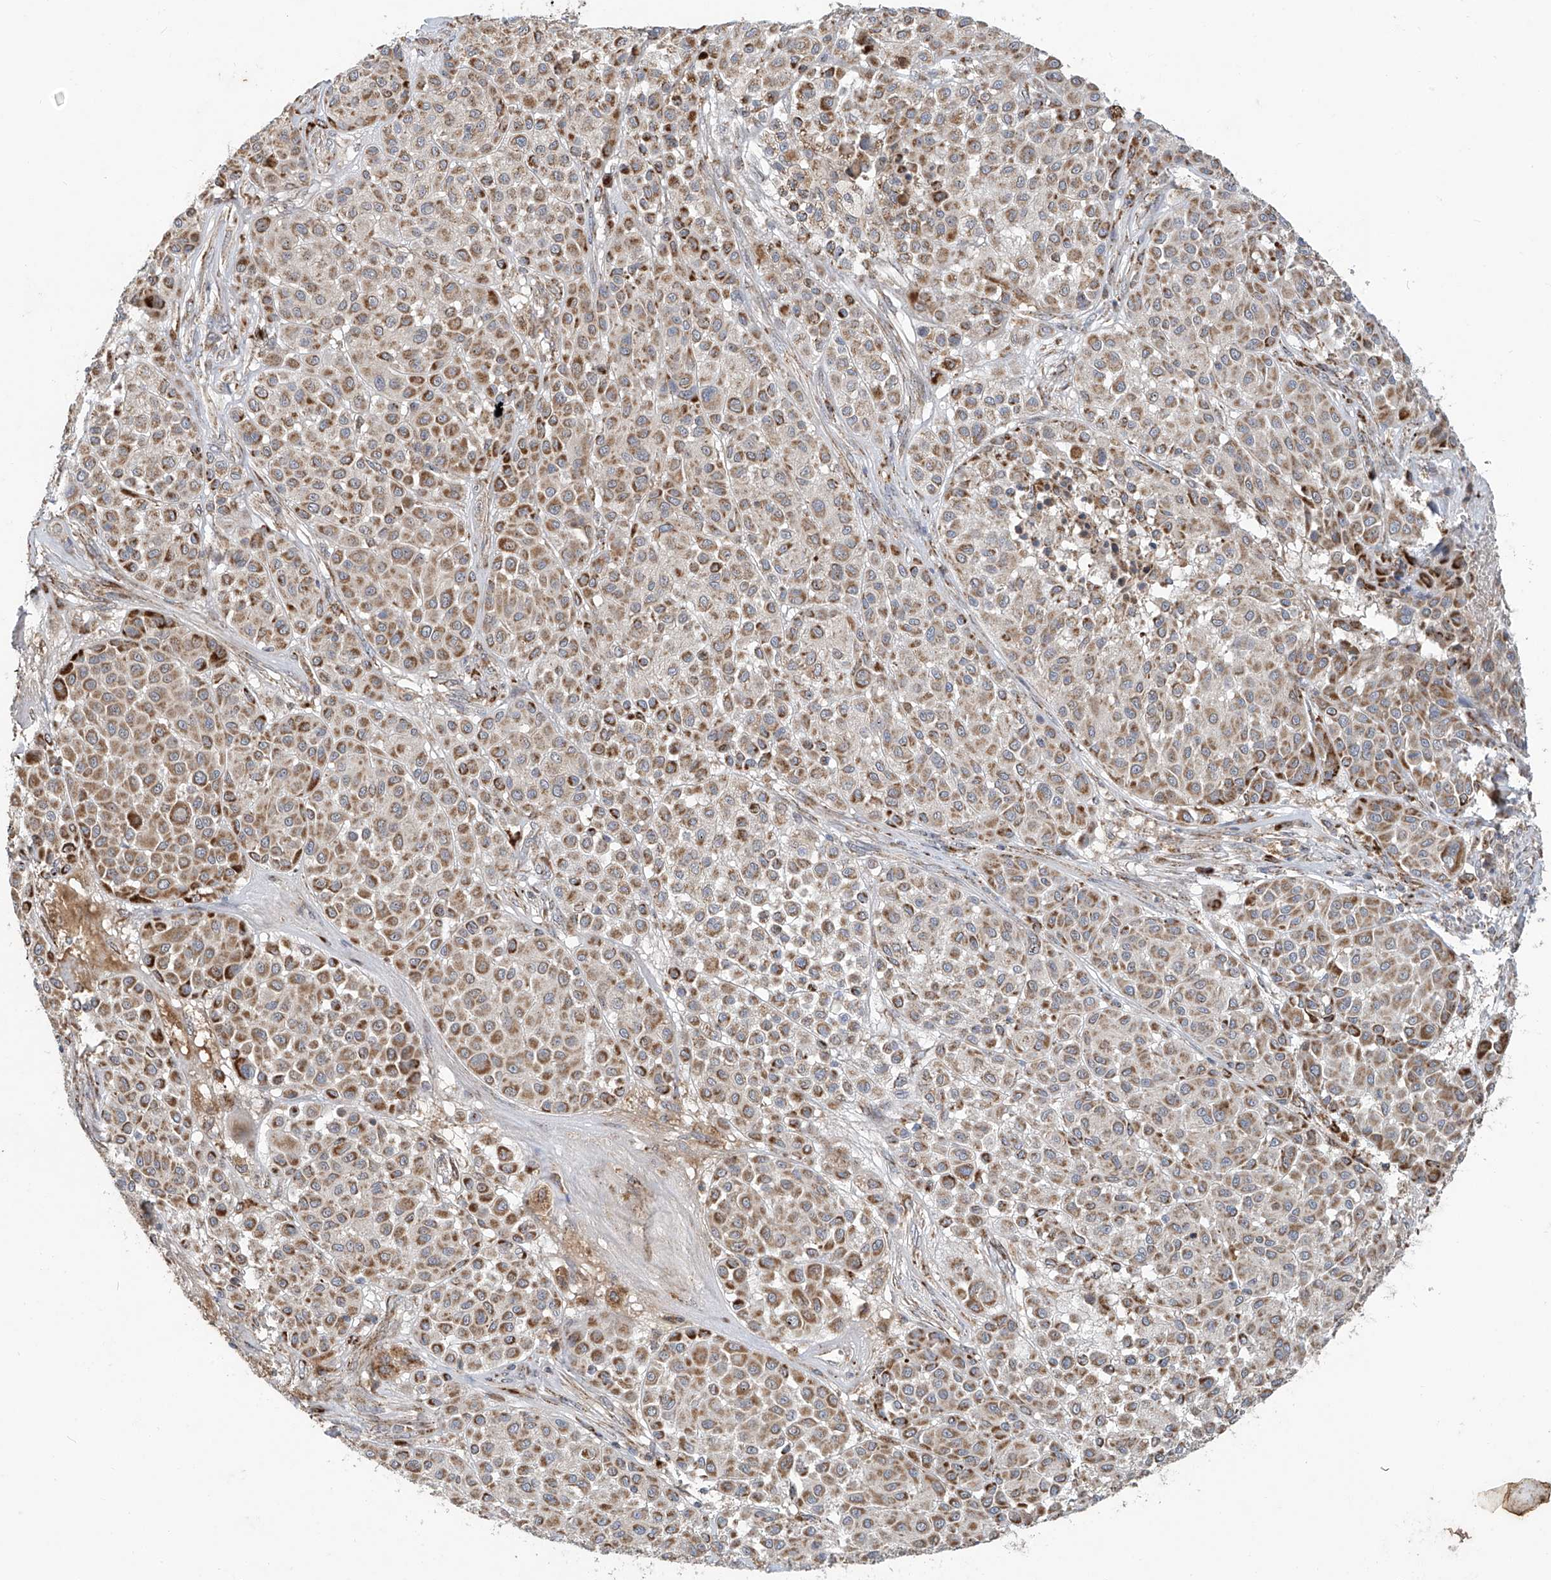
{"staining": {"intensity": "moderate", "quantity": ">75%", "location": "cytoplasmic/membranous"}, "tissue": "melanoma", "cell_type": "Tumor cells", "image_type": "cancer", "snomed": [{"axis": "morphology", "description": "Malignant melanoma, Metastatic site"}, {"axis": "topography", "description": "Soft tissue"}], "caption": "A medium amount of moderate cytoplasmic/membranous positivity is present in about >75% of tumor cells in malignant melanoma (metastatic site) tissue. The staining was performed using DAB, with brown indicating positive protein expression. Nuclei are stained blue with hematoxylin.", "gene": "C2orf74", "patient": {"sex": "male", "age": 41}}